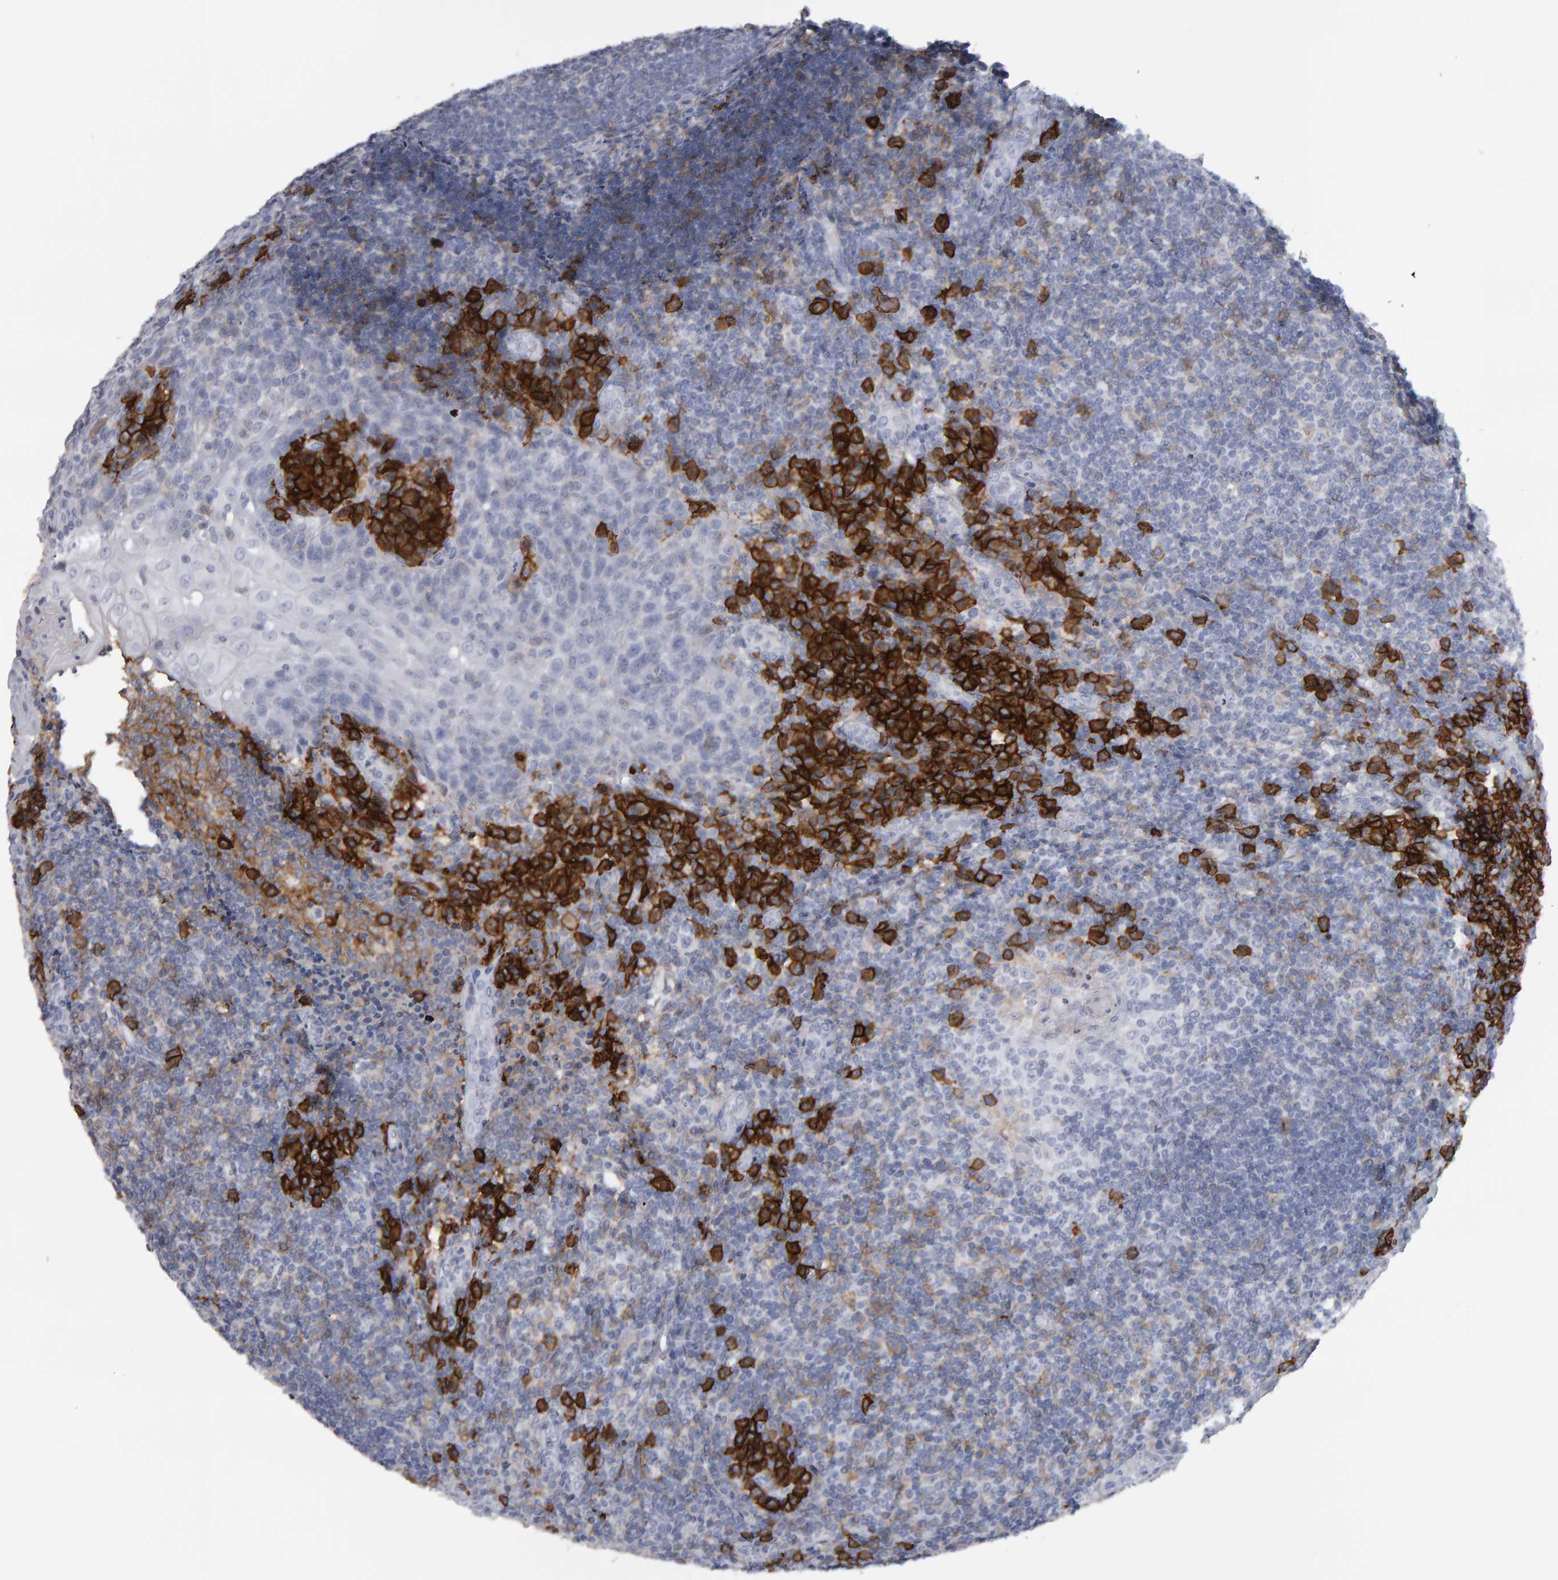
{"staining": {"intensity": "strong", "quantity": "<25%", "location": "cytoplasmic/membranous"}, "tissue": "tonsil", "cell_type": "Germinal center cells", "image_type": "normal", "snomed": [{"axis": "morphology", "description": "Normal tissue, NOS"}, {"axis": "topography", "description": "Tonsil"}], "caption": "Human tonsil stained for a protein (brown) reveals strong cytoplasmic/membranous positive expression in about <25% of germinal center cells.", "gene": "CD38", "patient": {"sex": "male", "age": 37}}